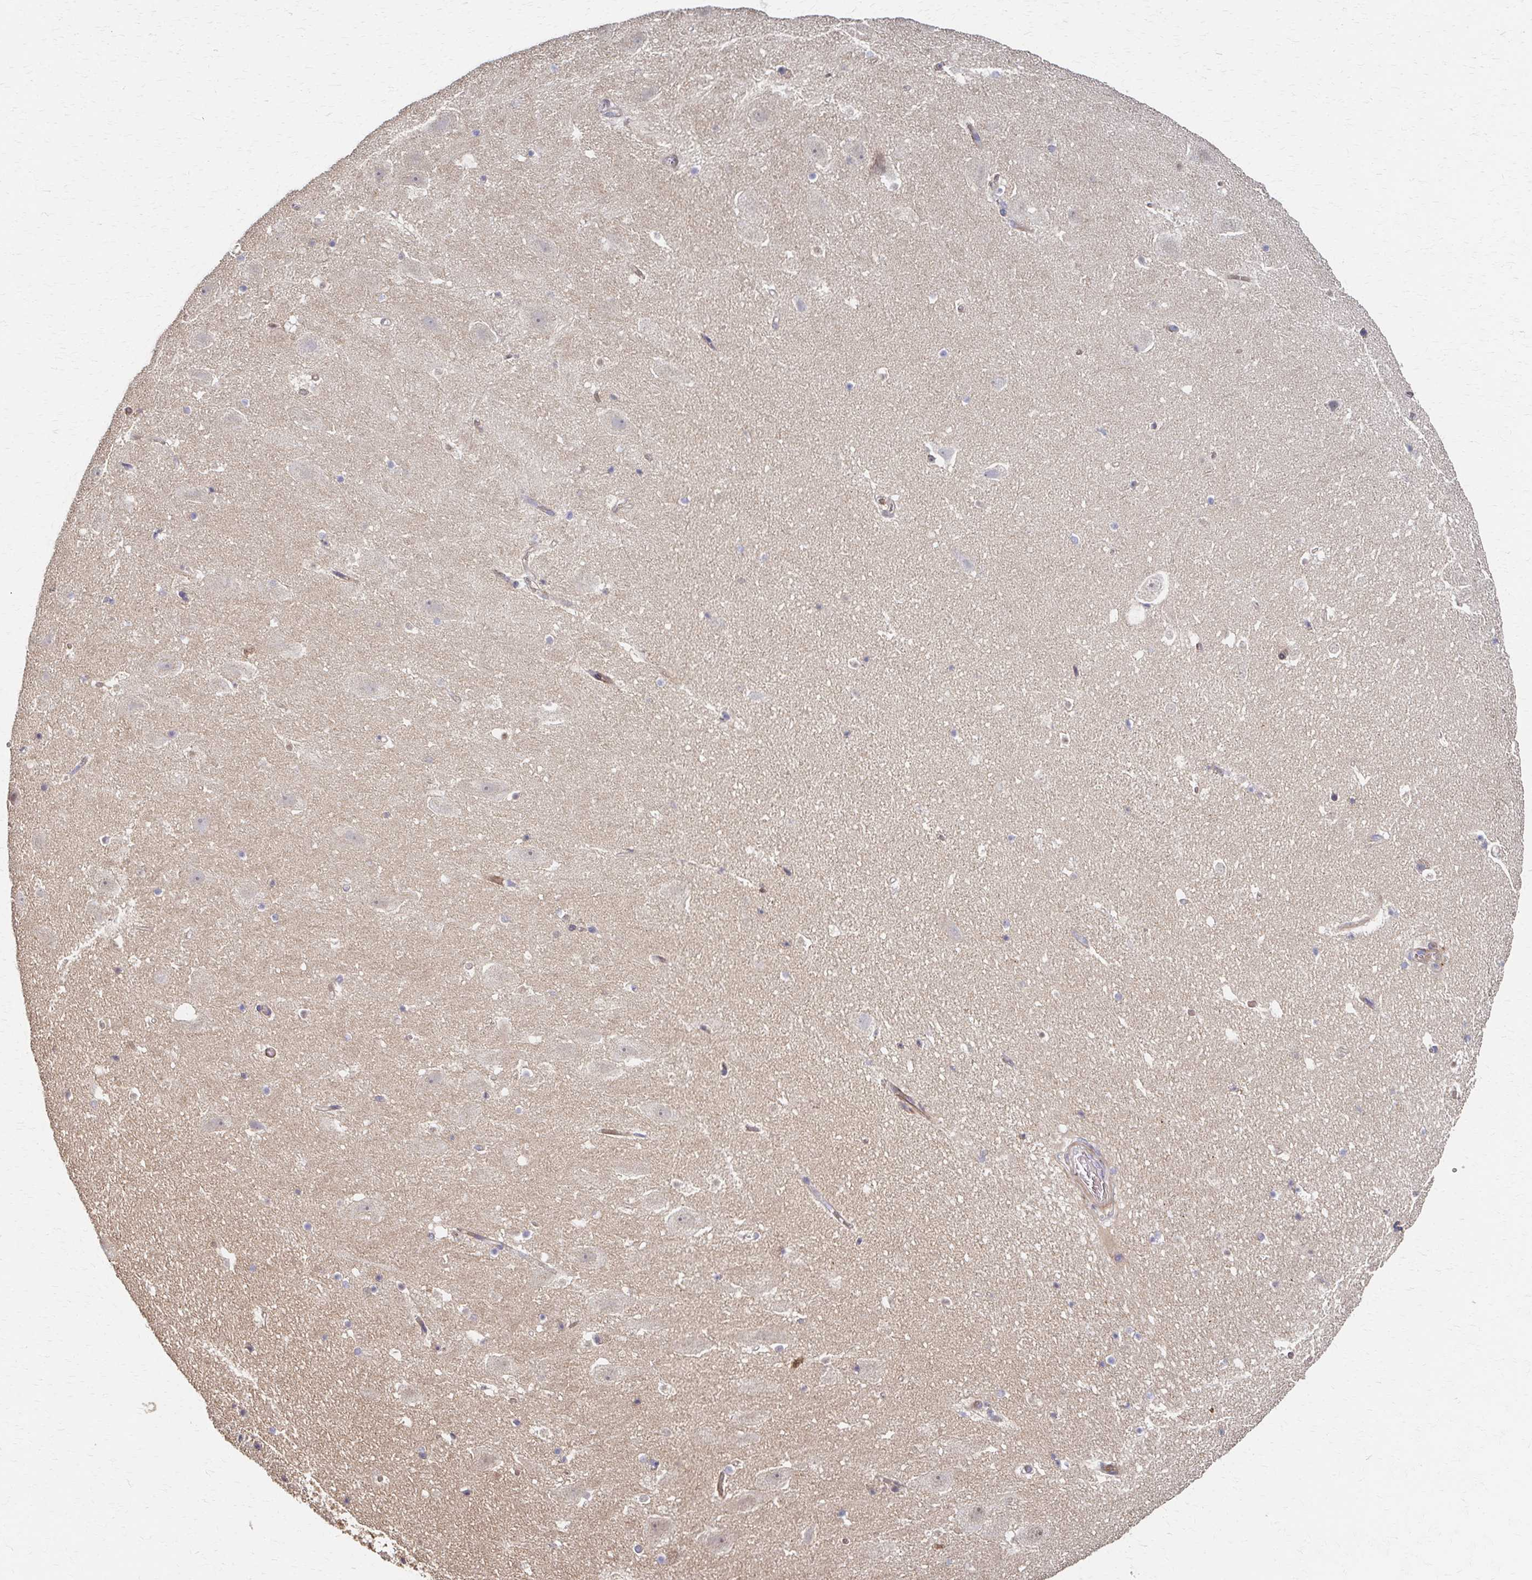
{"staining": {"intensity": "negative", "quantity": "none", "location": "none"}, "tissue": "hippocampus", "cell_type": "Glial cells", "image_type": "normal", "snomed": [{"axis": "morphology", "description": "Normal tissue, NOS"}, {"axis": "topography", "description": "Hippocampus"}], "caption": "This histopathology image is of unremarkable hippocampus stained with immunohistochemistry (IHC) to label a protein in brown with the nuclei are counter-stained blue. There is no positivity in glial cells. (Brightfield microscopy of DAB IHC at high magnification).", "gene": "SKA2", "patient": {"sex": "female", "age": 42}}